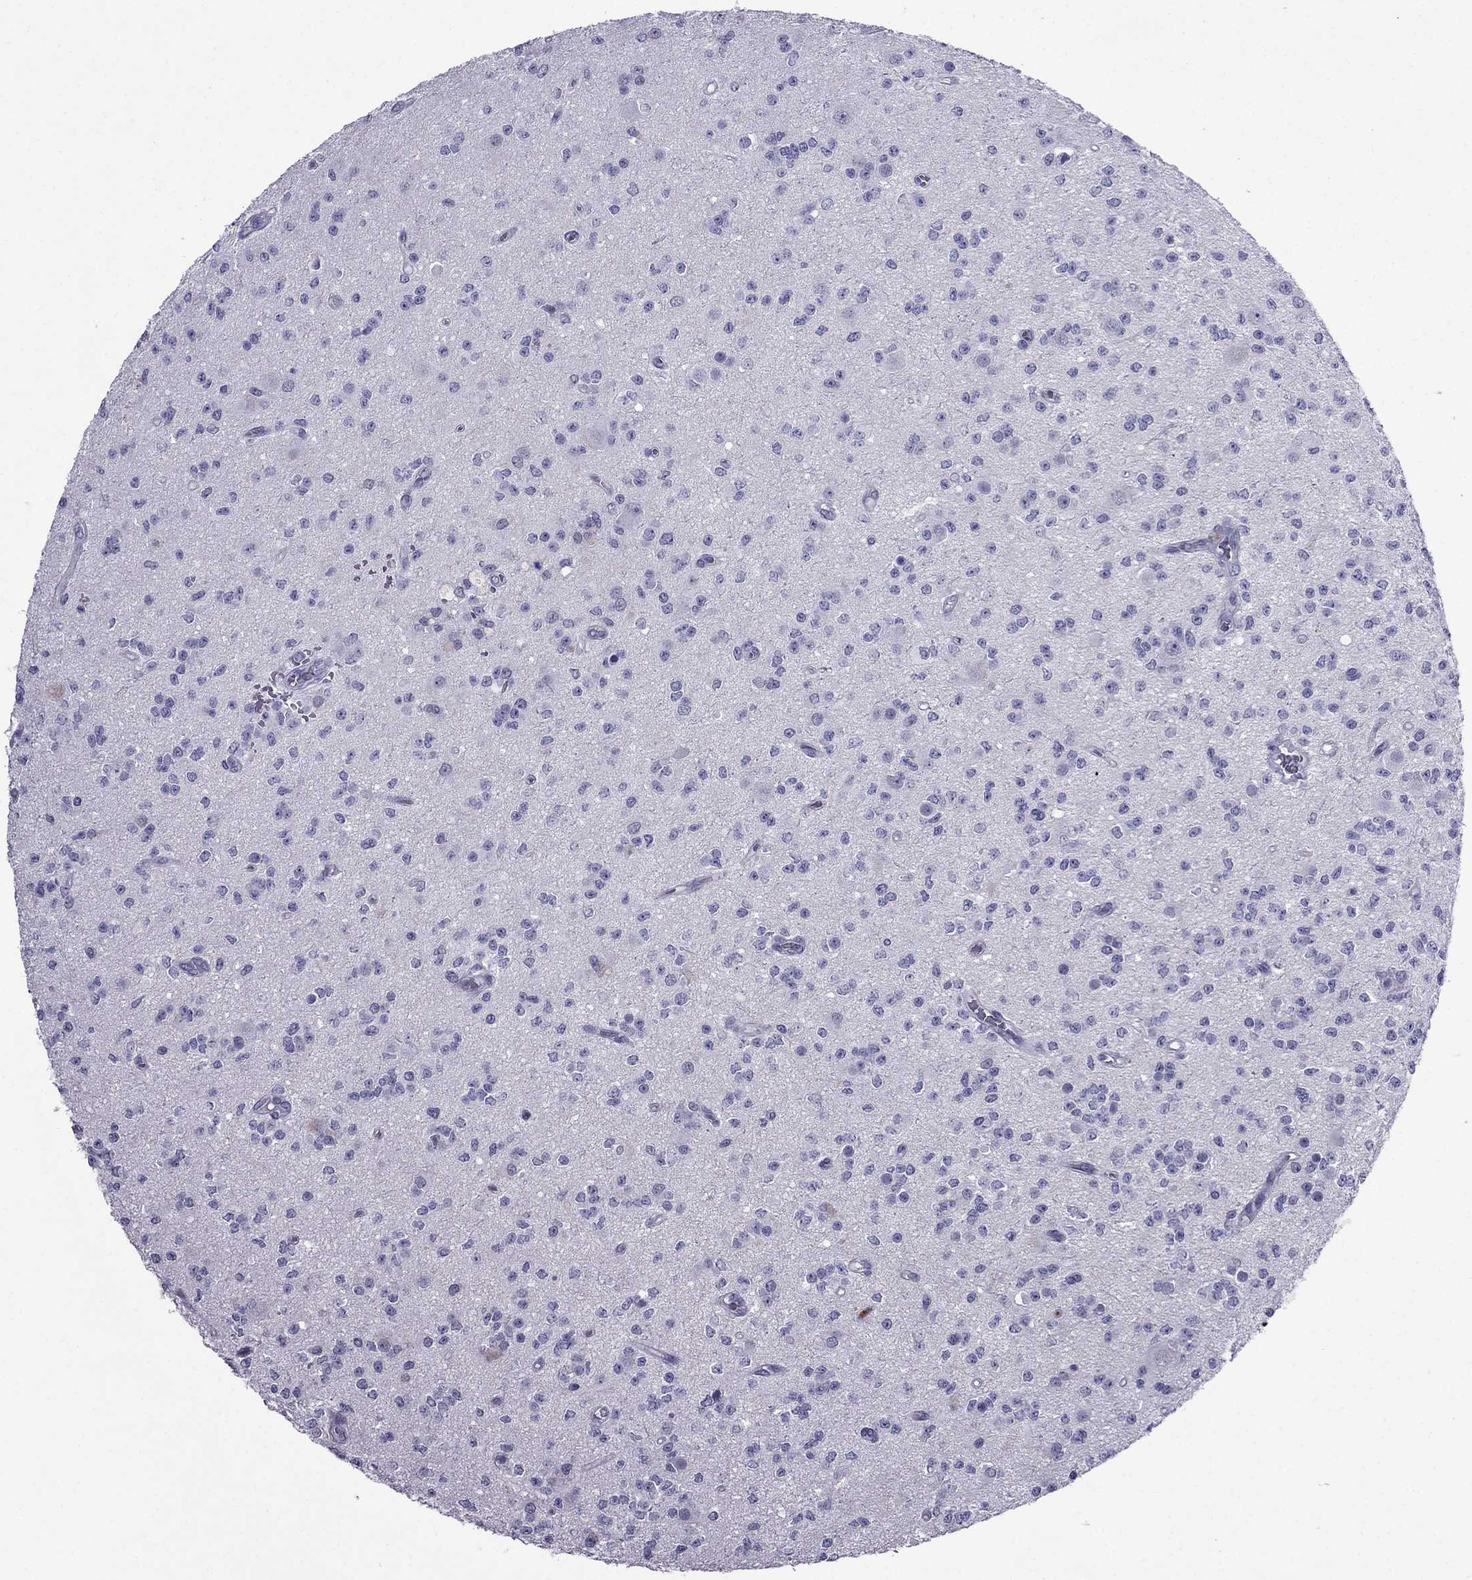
{"staining": {"intensity": "negative", "quantity": "none", "location": "none"}, "tissue": "glioma", "cell_type": "Tumor cells", "image_type": "cancer", "snomed": [{"axis": "morphology", "description": "Glioma, malignant, Low grade"}, {"axis": "topography", "description": "Brain"}], "caption": "The micrograph exhibits no significant staining in tumor cells of glioma.", "gene": "OLFM4", "patient": {"sex": "female", "age": 45}}